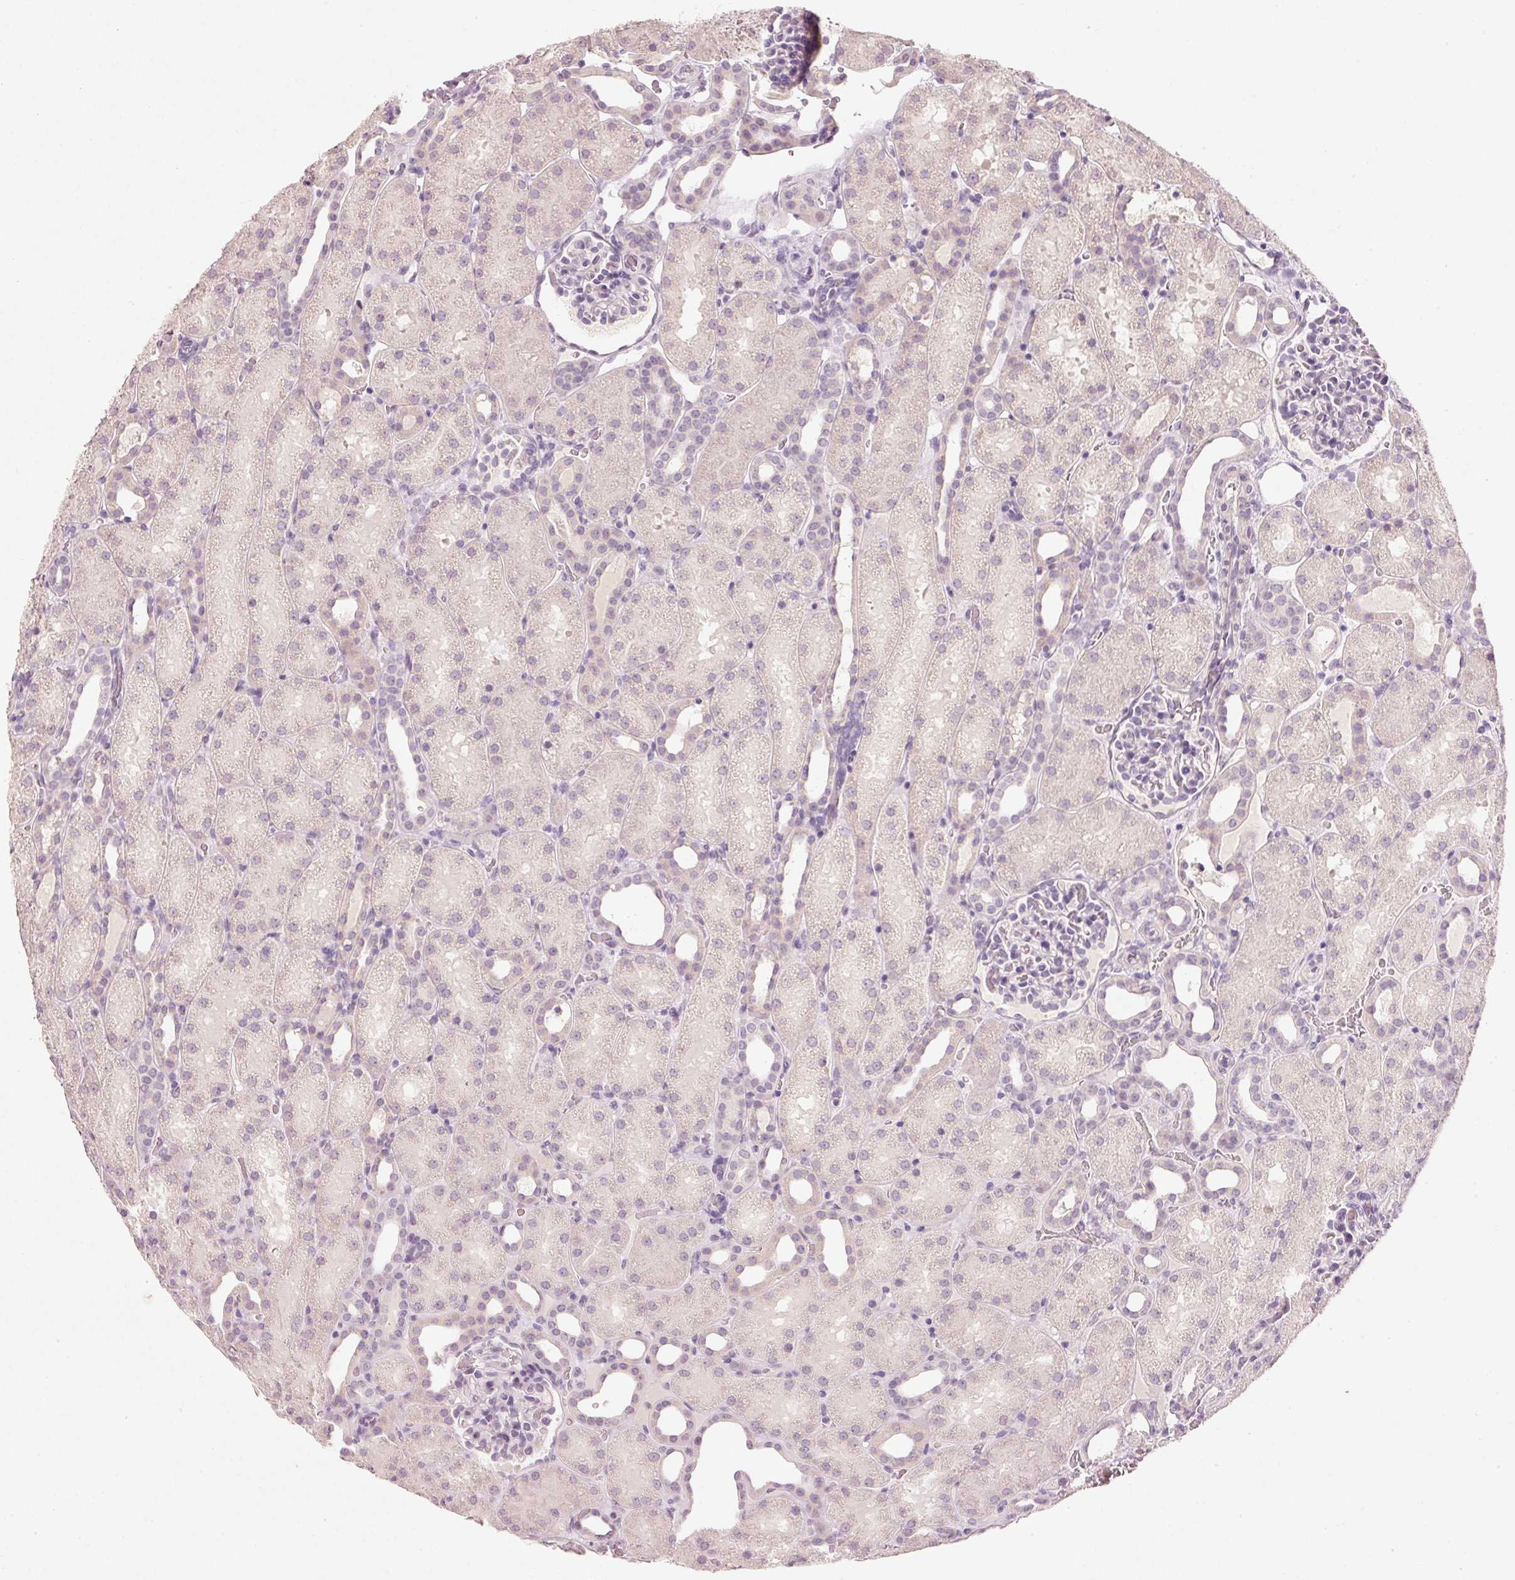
{"staining": {"intensity": "negative", "quantity": "none", "location": "none"}, "tissue": "kidney", "cell_type": "Cells in glomeruli", "image_type": "normal", "snomed": [{"axis": "morphology", "description": "Normal tissue, NOS"}, {"axis": "topography", "description": "Kidney"}], "caption": "The immunohistochemistry (IHC) photomicrograph has no significant staining in cells in glomeruli of kidney. The staining was performed using DAB (3,3'-diaminobenzidine) to visualize the protein expression in brown, while the nuclei were stained in blue with hematoxylin (Magnification: 20x).", "gene": "STEAP1", "patient": {"sex": "male", "age": 2}}